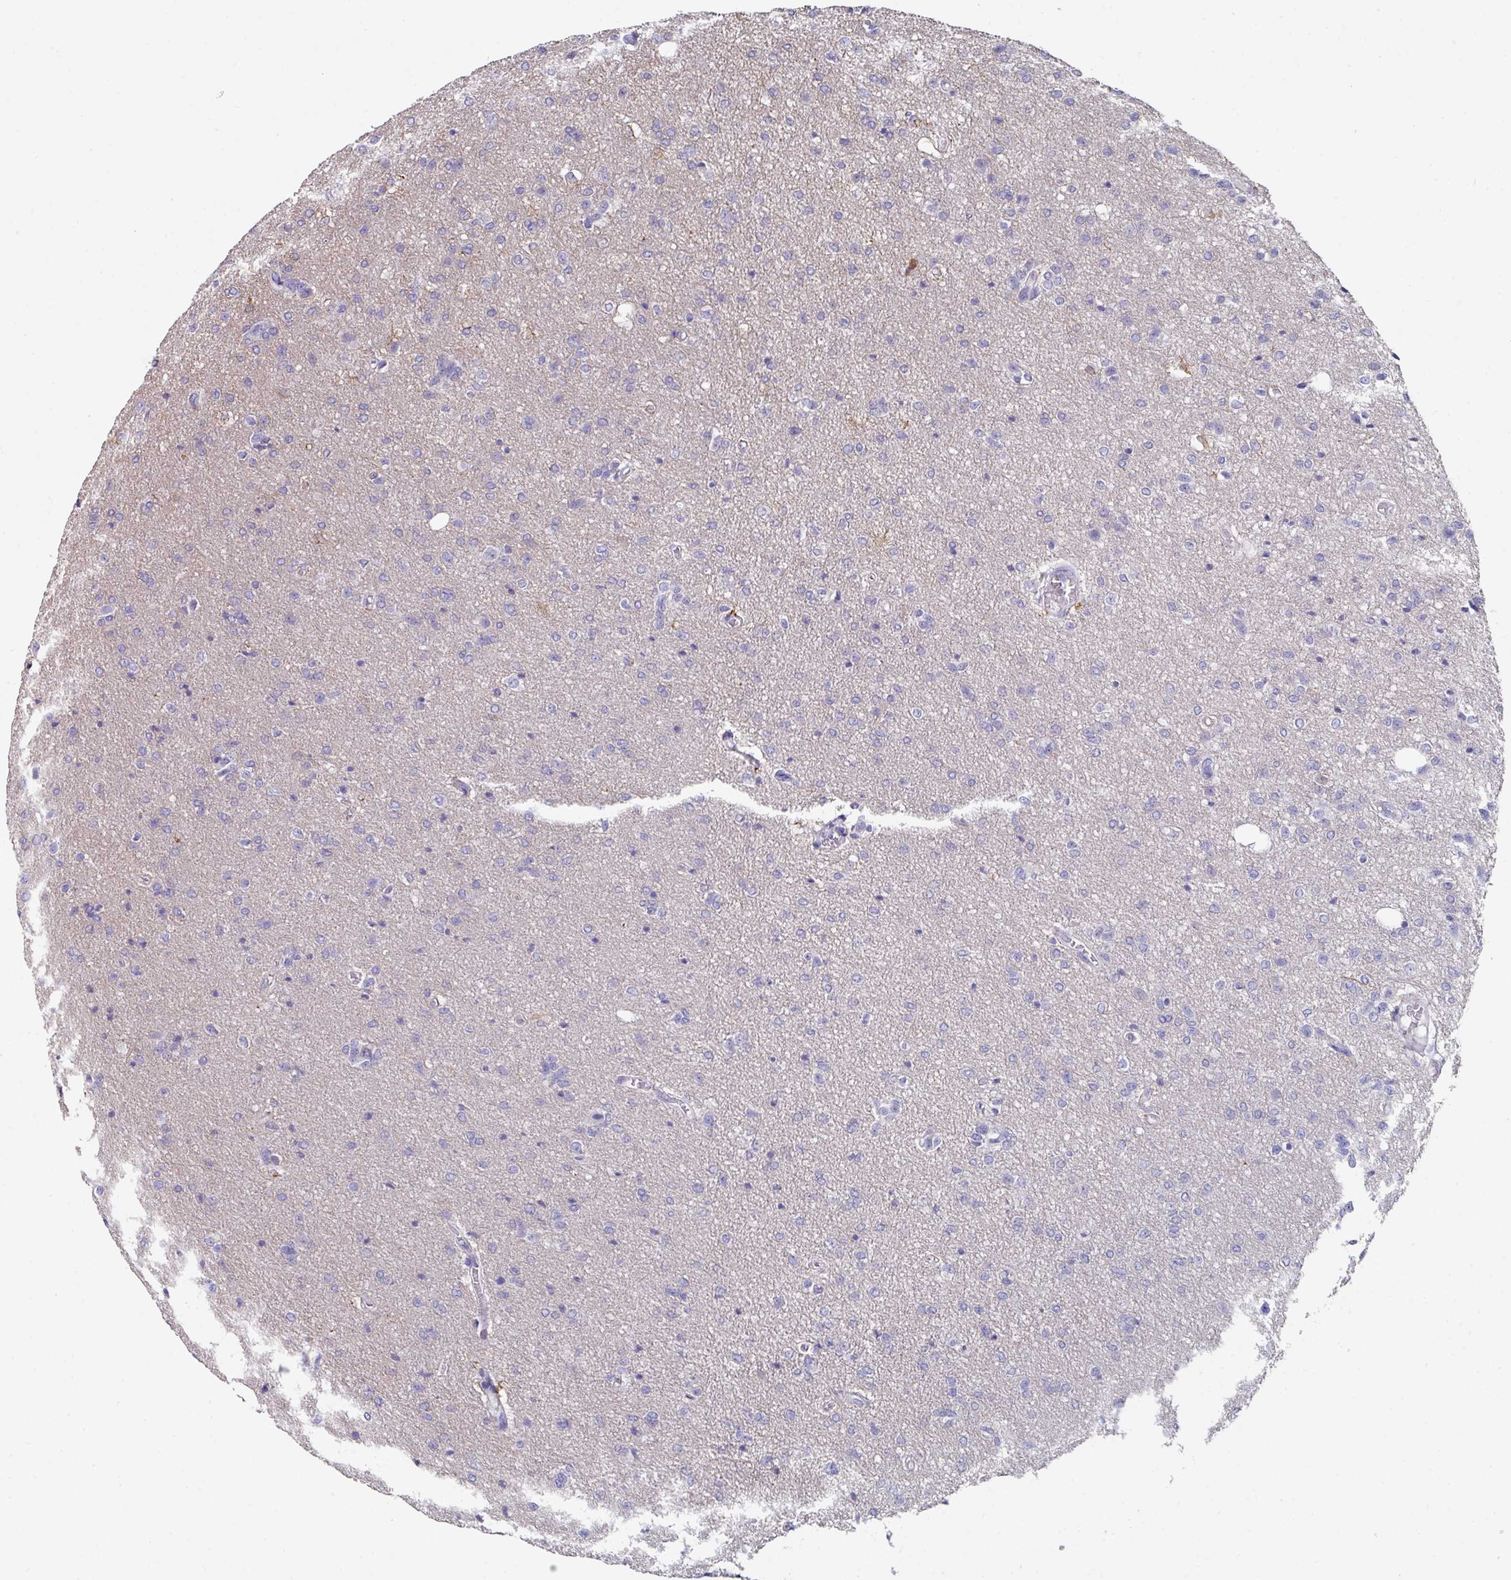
{"staining": {"intensity": "negative", "quantity": "none", "location": "none"}, "tissue": "glioma", "cell_type": "Tumor cells", "image_type": "cancer", "snomed": [{"axis": "morphology", "description": "Glioma, malignant, Low grade"}, {"axis": "topography", "description": "Brain"}], "caption": "Immunohistochemical staining of glioma shows no significant staining in tumor cells.", "gene": "PEX10", "patient": {"sex": "male", "age": 26}}